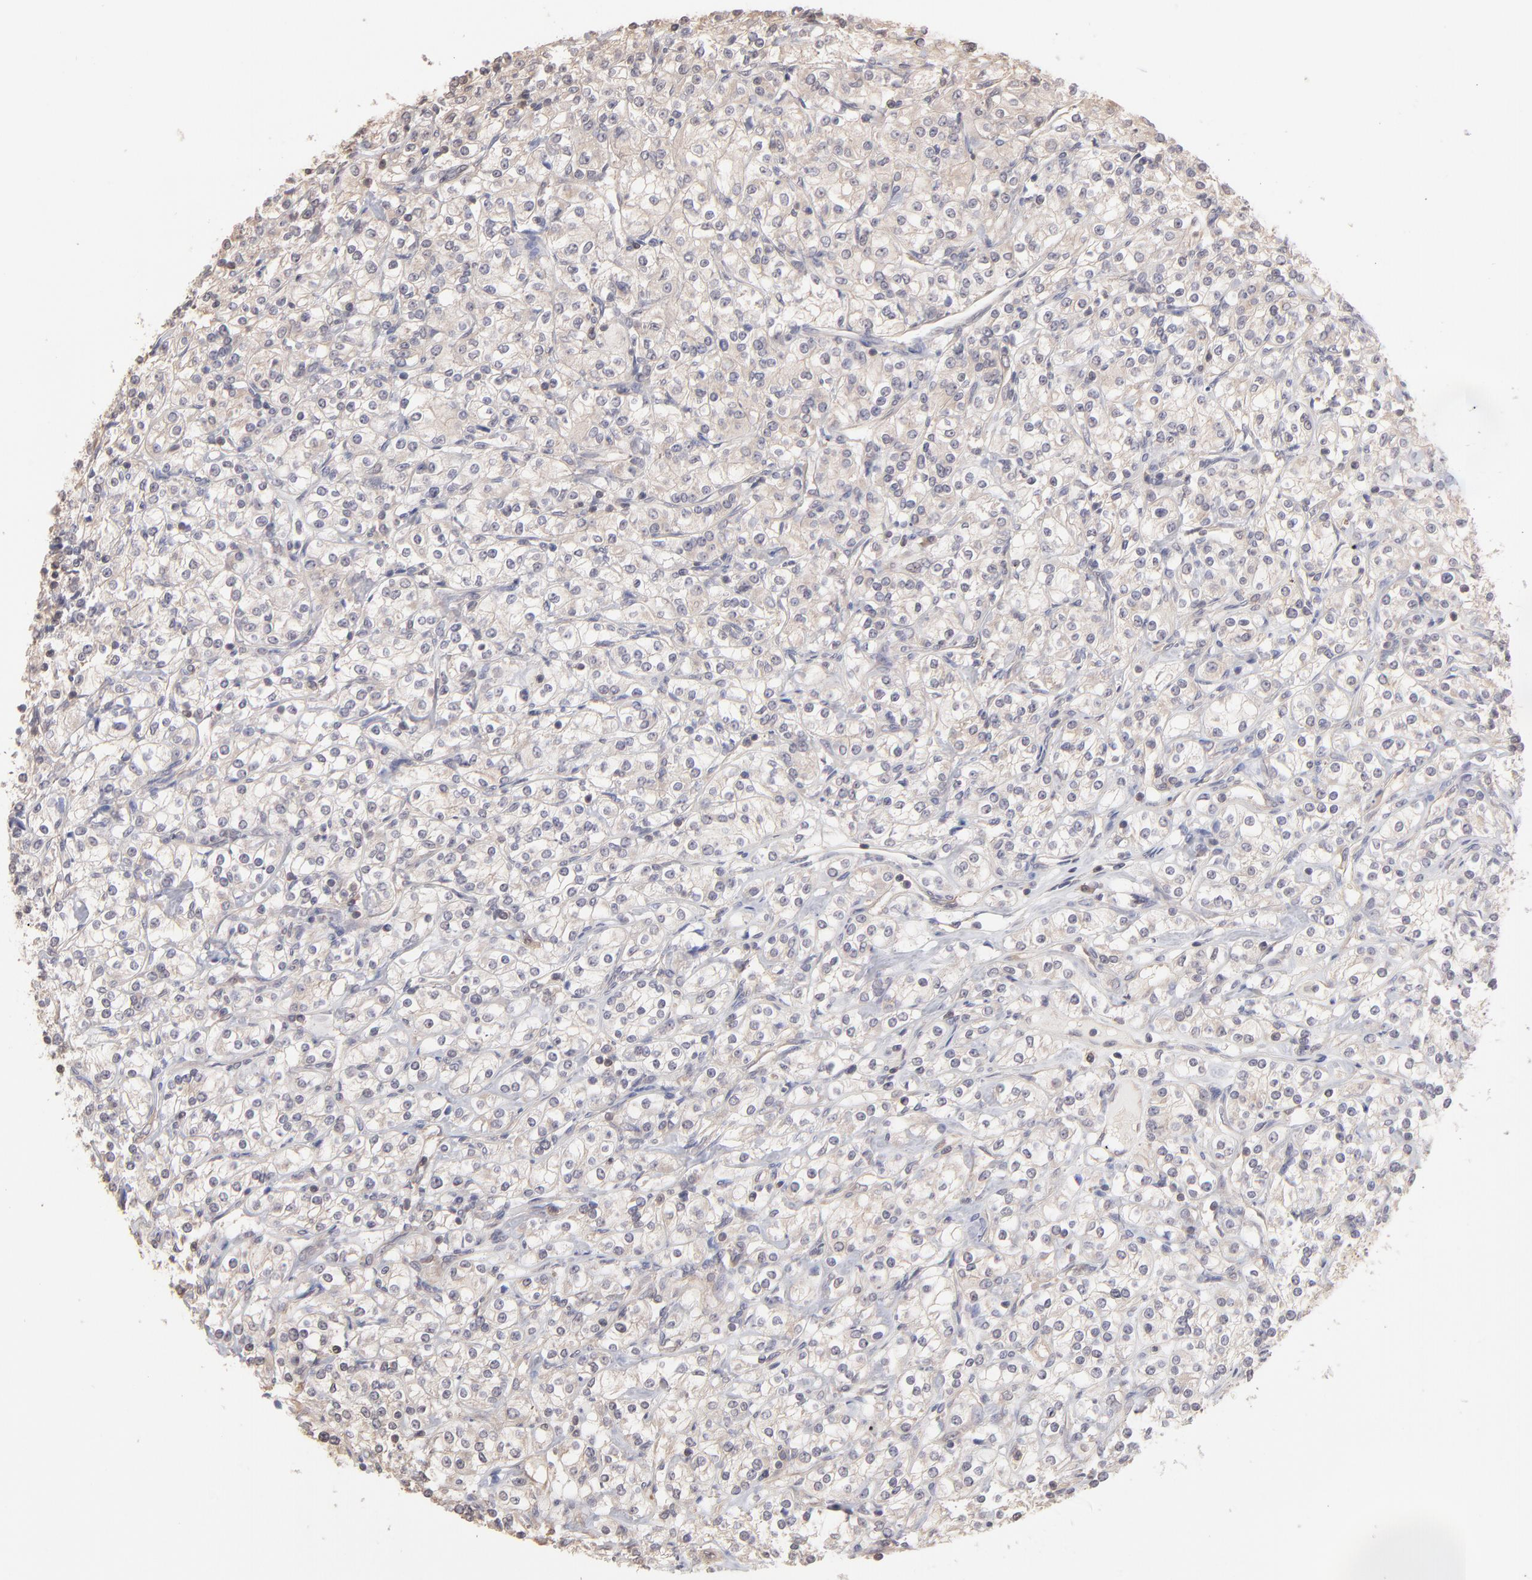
{"staining": {"intensity": "weak", "quantity": "<25%", "location": "cytoplasmic/membranous"}, "tissue": "renal cancer", "cell_type": "Tumor cells", "image_type": "cancer", "snomed": [{"axis": "morphology", "description": "Adenocarcinoma, NOS"}, {"axis": "topography", "description": "Kidney"}], "caption": "High power microscopy photomicrograph of an immunohistochemistry photomicrograph of renal cancer, revealing no significant staining in tumor cells. (DAB (3,3'-diaminobenzidine) immunohistochemistry (IHC) with hematoxylin counter stain).", "gene": "MAP2K2", "patient": {"sex": "male", "age": 77}}